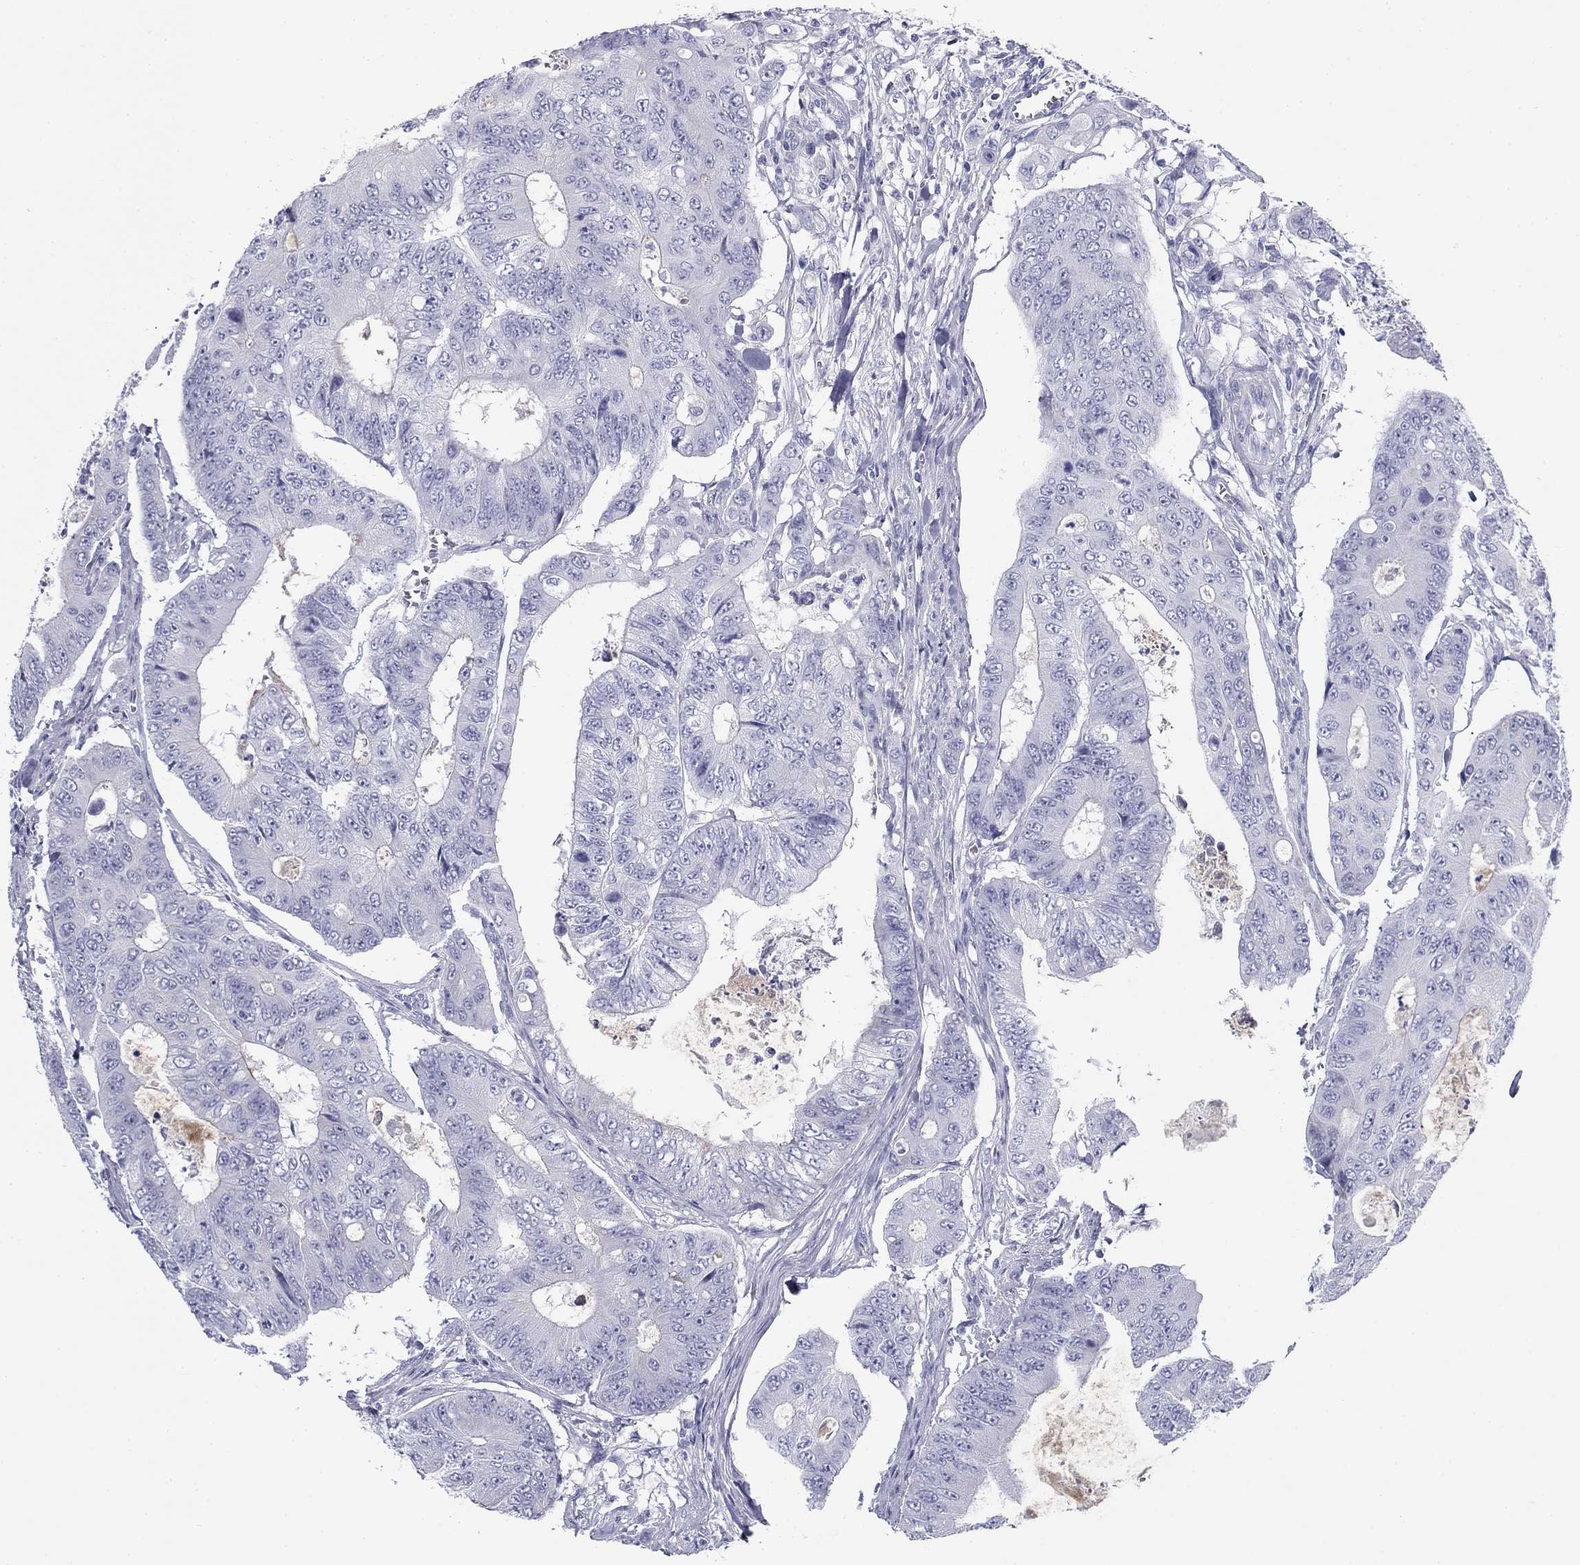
{"staining": {"intensity": "negative", "quantity": "none", "location": "none"}, "tissue": "colorectal cancer", "cell_type": "Tumor cells", "image_type": "cancer", "snomed": [{"axis": "morphology", "description": "Adenocarcinoma, NOS"}, {"axis": "topography", "description": "Colon"}], "caption": "IHC of human colorectal cancer (adenocarcinoma) demonstrates no positivity in tumor cells.", "gene": "ZP2", "patient": {"sex": "female", "age": 48}}